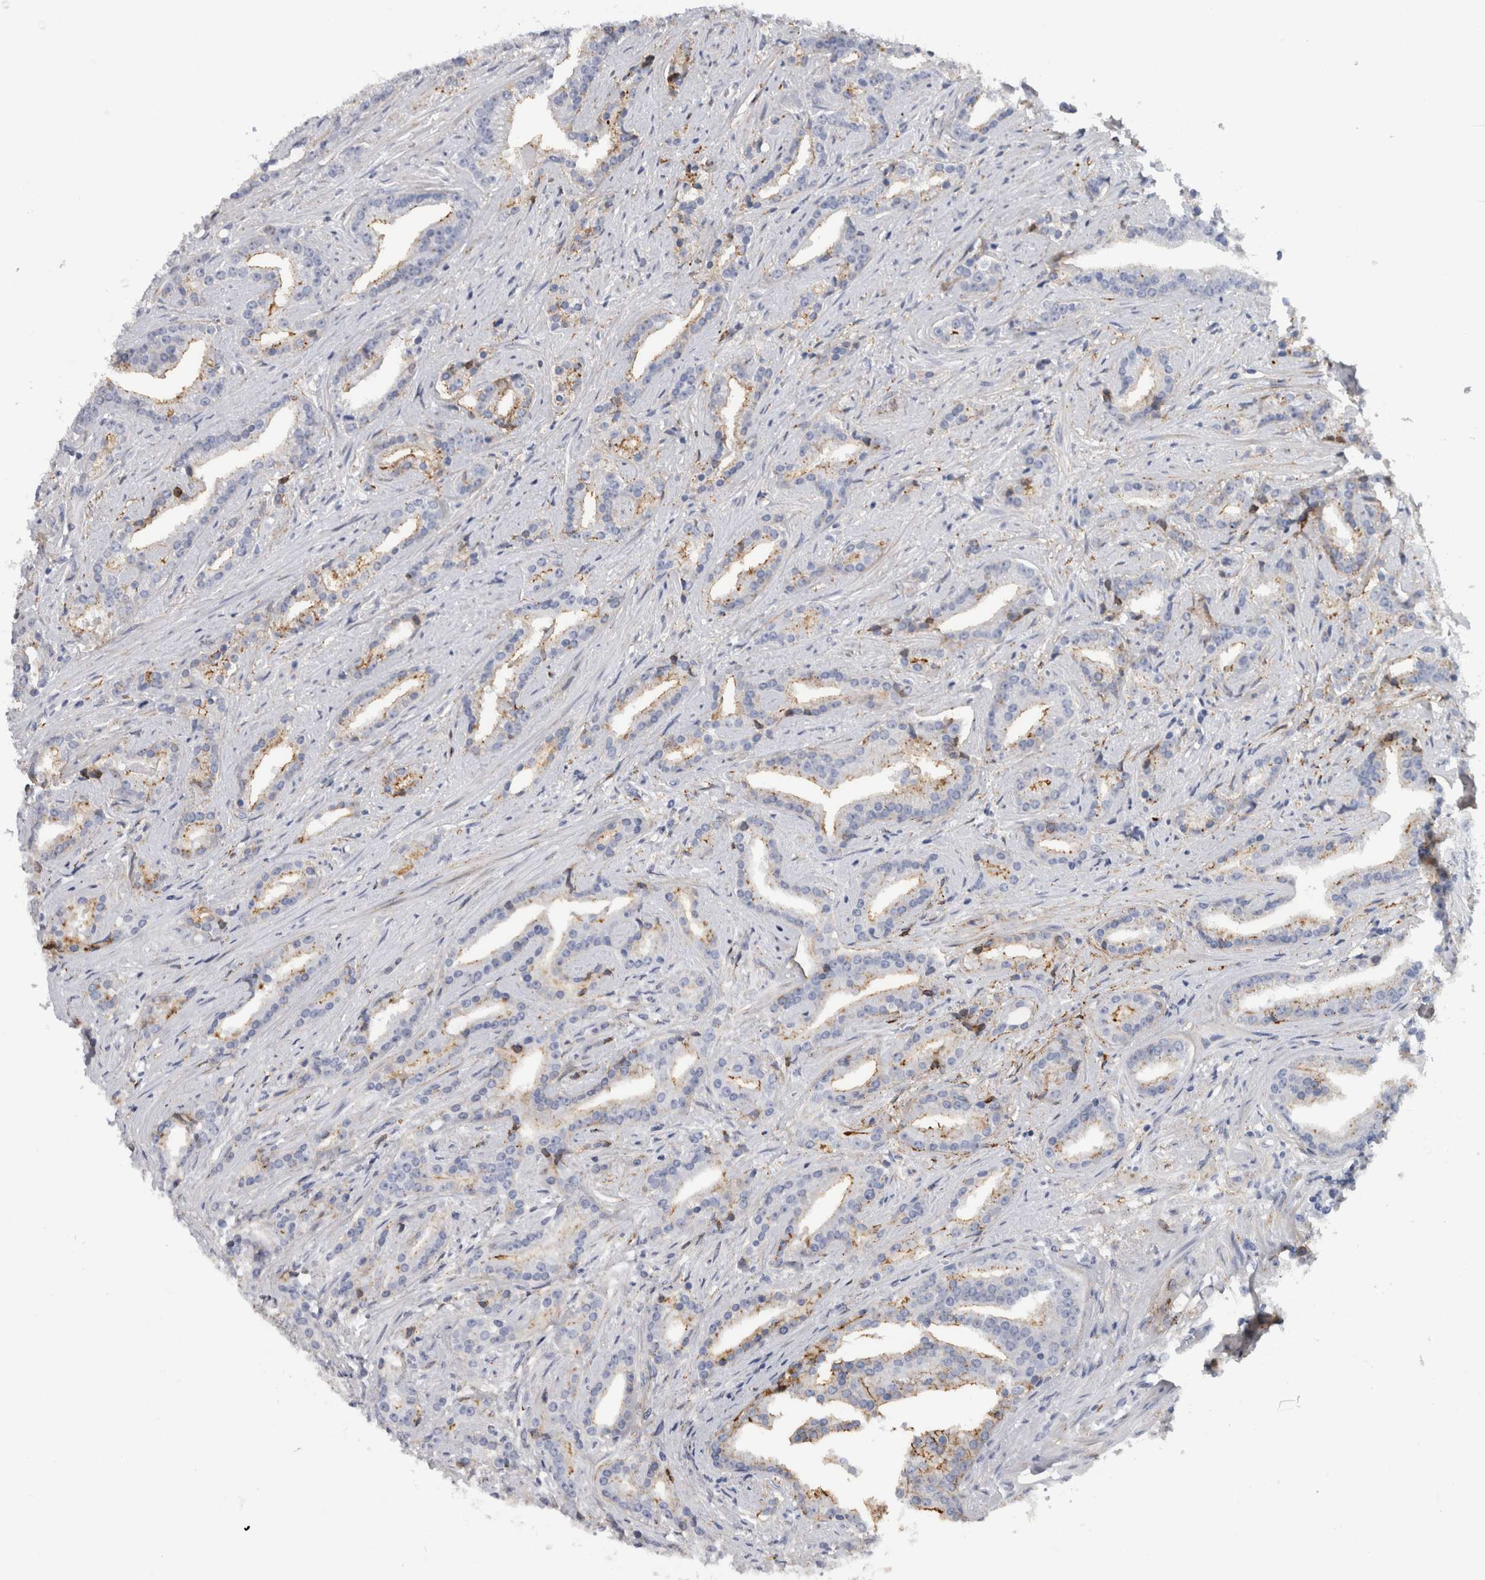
{"staining": {"intensity": "moderate", "quantity": "<25%", "location": "cytoplasmic/membranous"}, "tissue": "prostate cancer", "cell_type": "Tumor cells", "image_type": "cancer", "snomed": [{"axis": "morphology", "description": "Adenocarcinoma, Low grade"}, {"axis": "topography", "description": "Prostate"}], "caption": "Immunohistochemistry of prostate cancer (adenocarcinoma (low-grade)) reveals low levels of moderate cytoplasmic/membranous staining in approximately <25% of tumor cells.", "gene": "DNAJC24", "patient": {"sex": "male", "age": 67}}